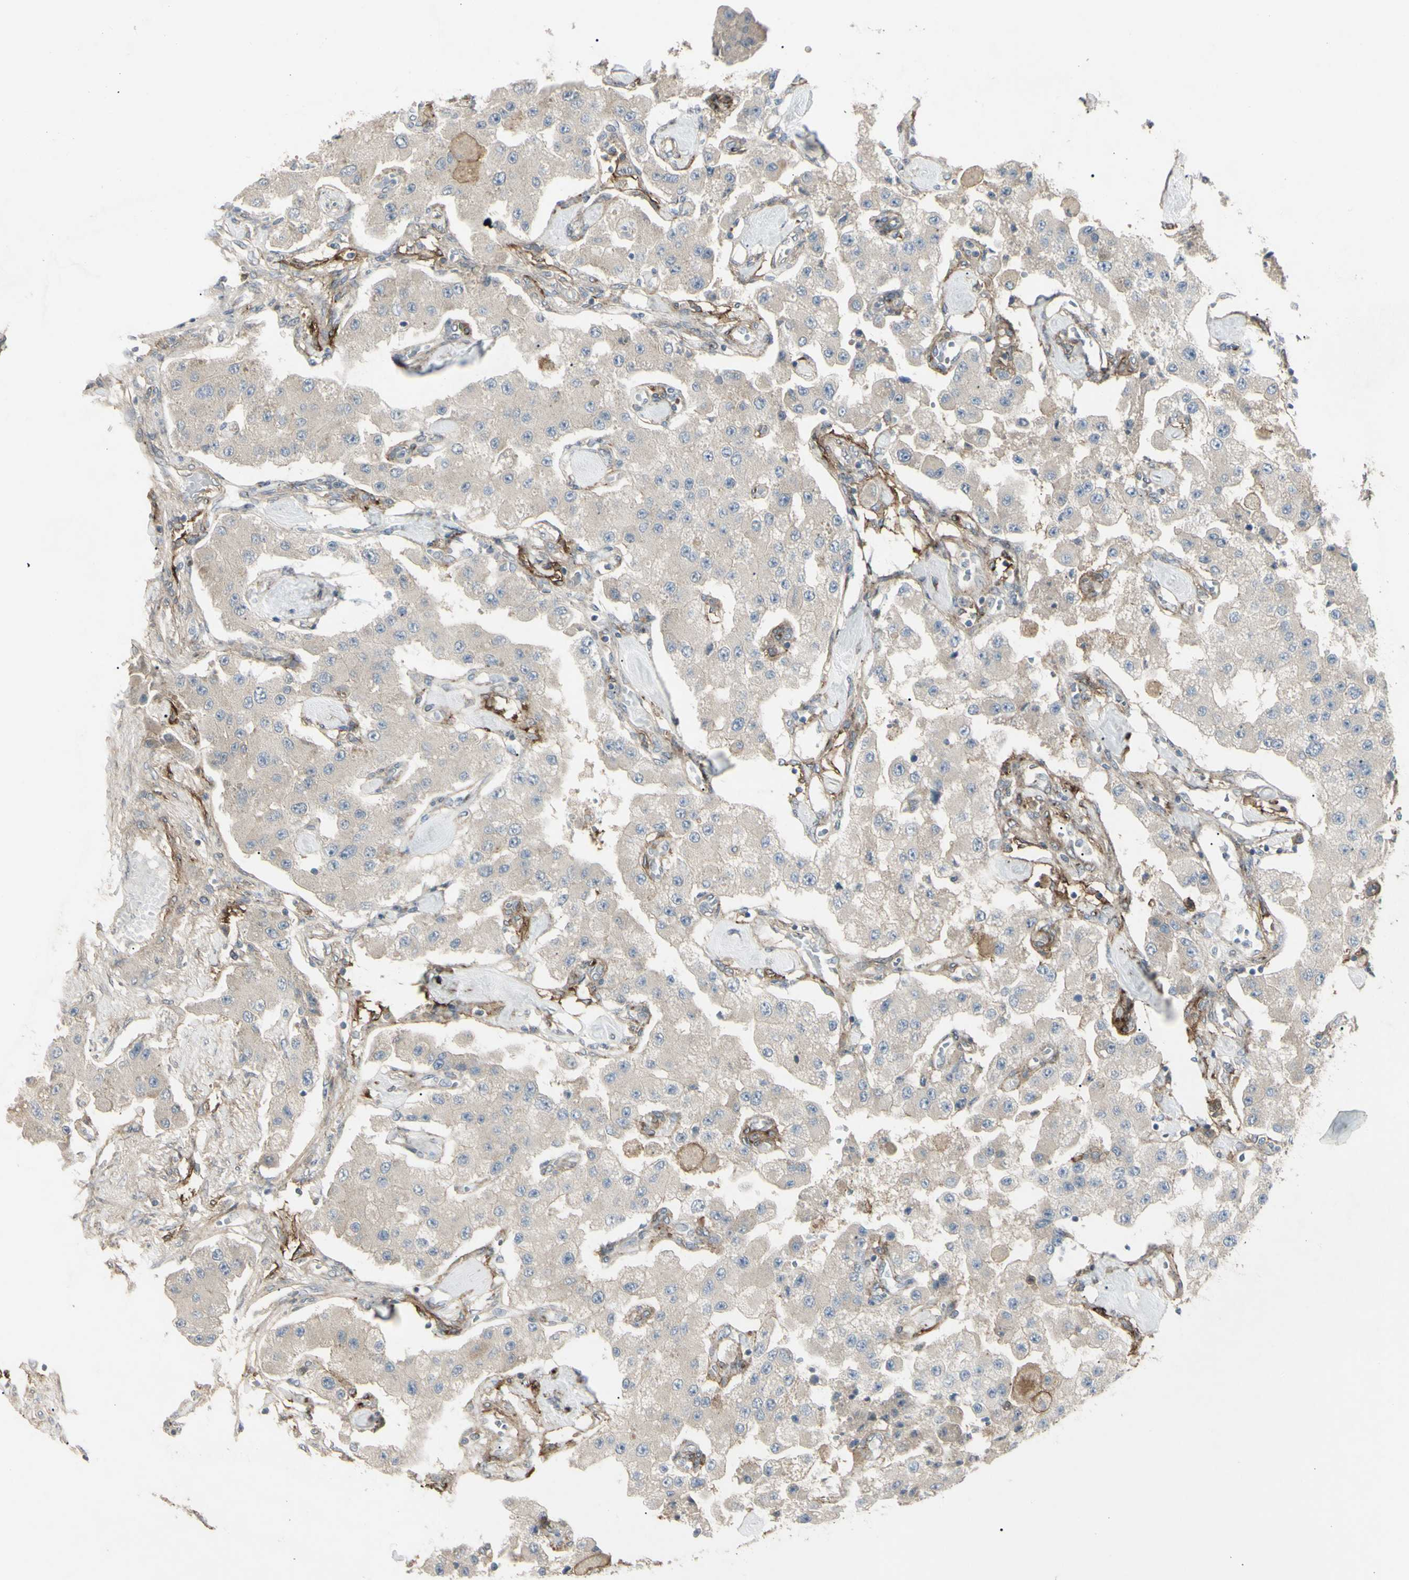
{"staining": {"intensity": "weak", "quantity": "<25%", "location": "cytoplasmic/membranous"}, "tissue": "carcinoid", "cell_type": "Tumor cells", "image_type": "cancer", "snomed": [{"axis": "morphology", "description": "Carcinoid, malignant, NOS"}, {"axis": "topography", "description": "Pancreas"}], "caption": "The image exhibits no significant positivity in tumor cells of carcinoid.", "gene": "CD276", "patient": {"sex": "male", "age": 41}}